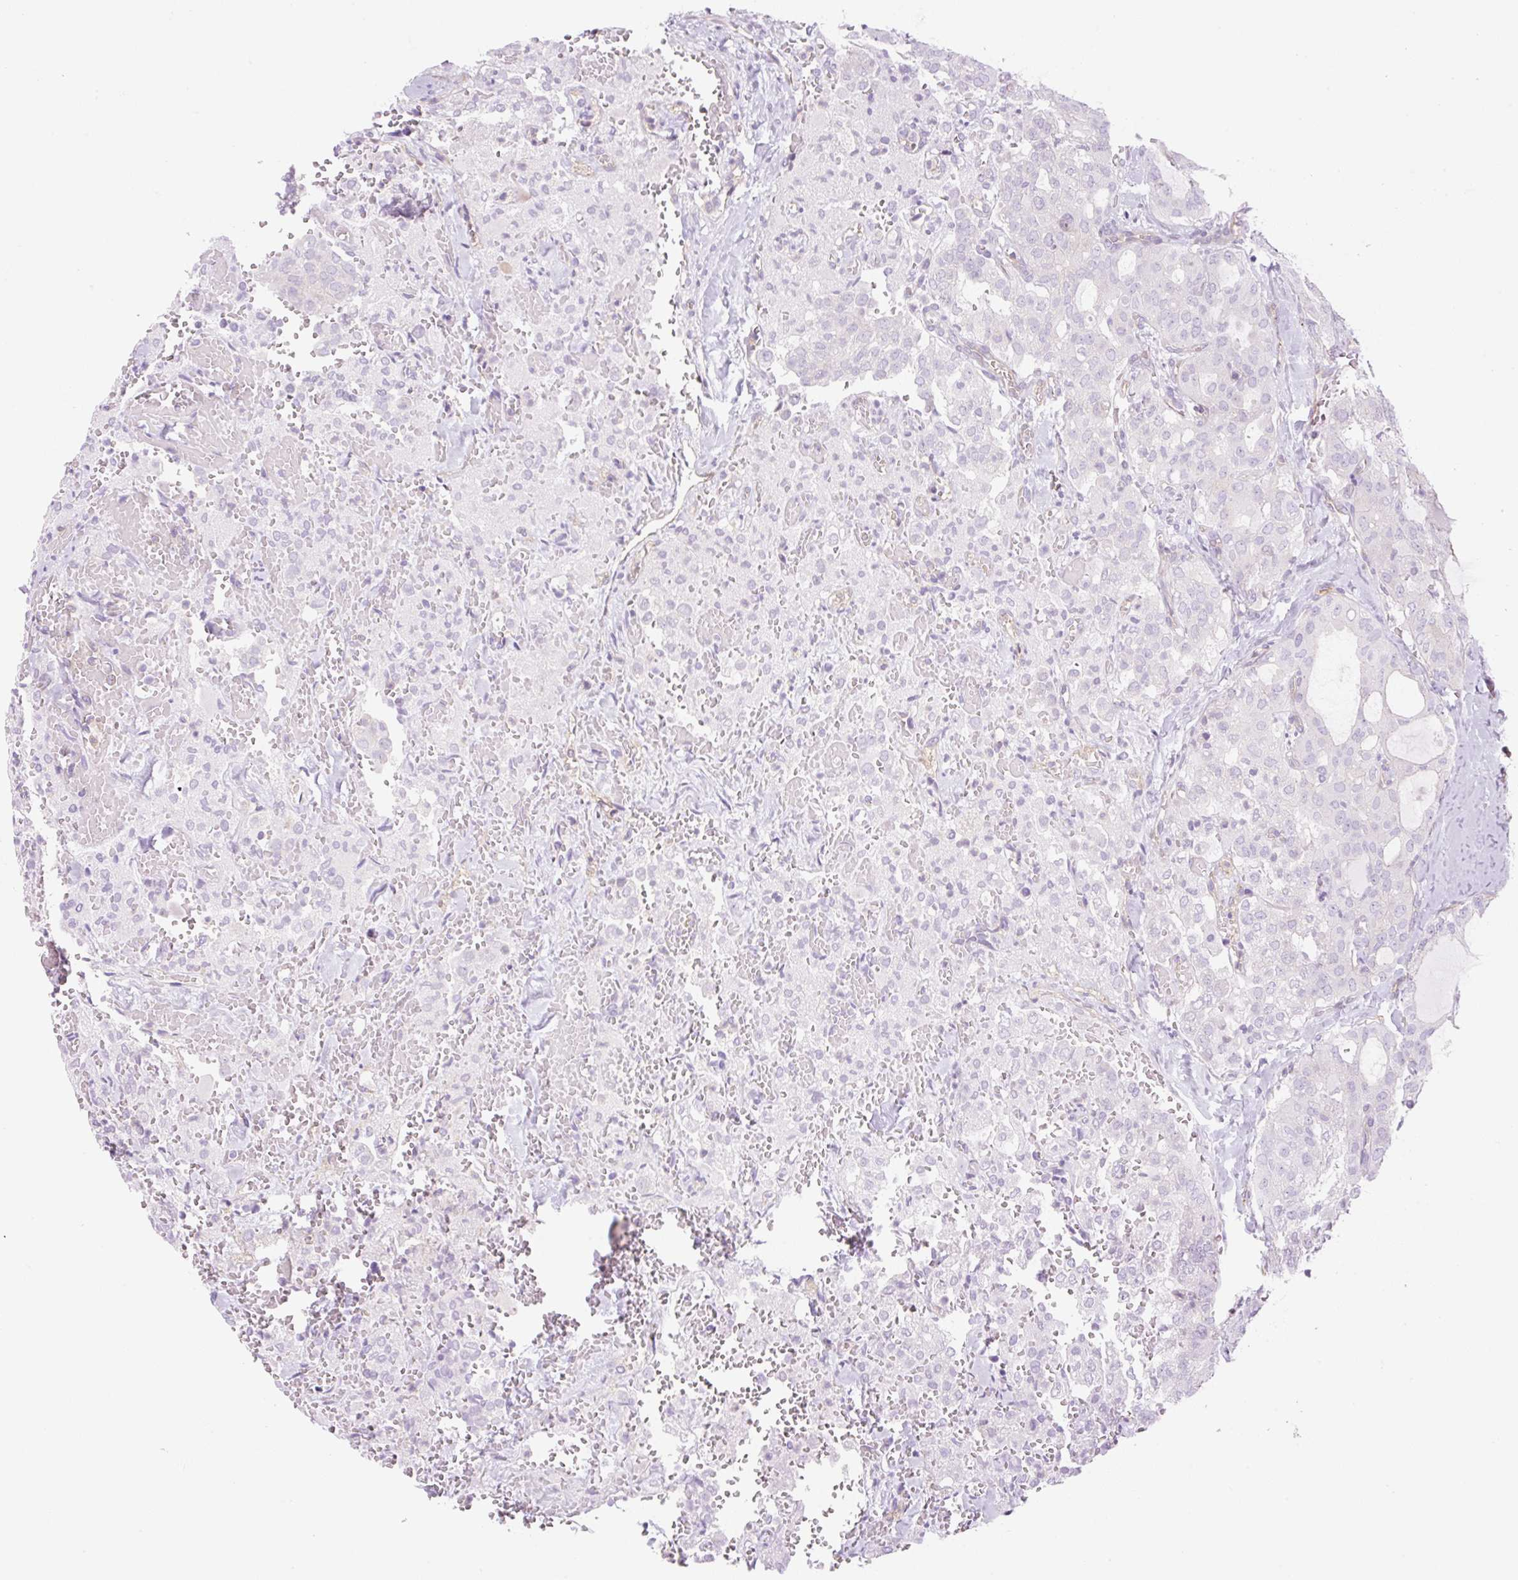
{"staining": {"intensity": "negative", "quantity": "none", "location": "none"}, "tissue": "thyroid cancer", "cell_type": "Tumor cells", "image_type": "cancer", "snomed": [{"axis": "morphology", "description": "Follicular adenoma carcinoma, NOS"}, {"axis": "topography", "description": "Thyroid gland"}], "caption": "Tumor cells show no significant staining in thyroid cancer.", "gene": "EHD3", "patient": {"sex": "male", "age": 75}}